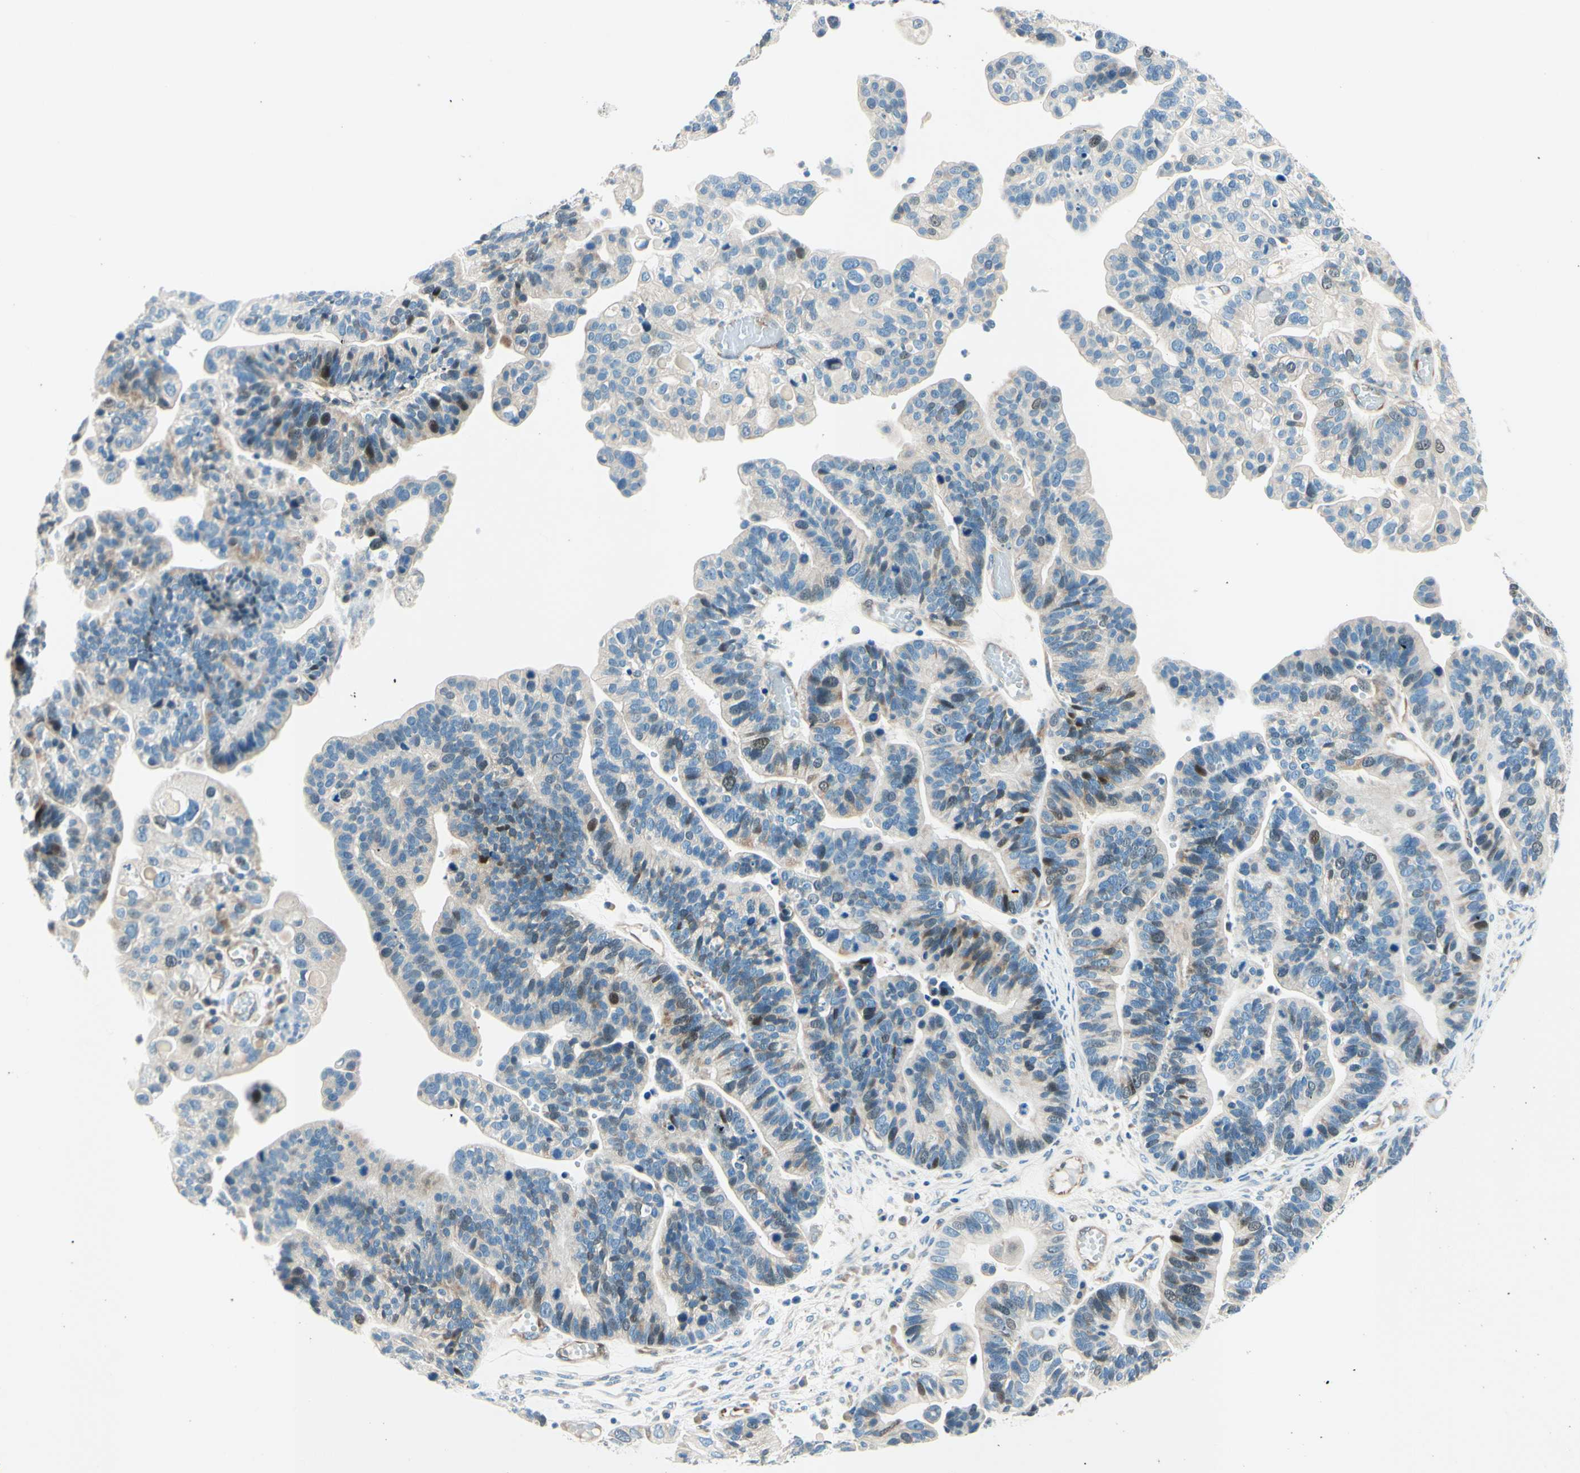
{"staining": {"intensity": "weak", "quantity": "<25%", "location": "cytoplasmic/membranous,nuclear"}, "tissue": "ovarian cancer", "cell_type": "Tumor cells", "image_type": "cancer", "snomed": [{"axis": "morphology", "description": "Cystadenocarcinoma, serous, NOS"}, {"axis": "topography", "description": "Ovary"}], "caption": "DAB (3,3'-diaminobenzidine) immunohistochemical staining of ovarian cancer (serous cystadenocarcinoma) displays no significant staining in tumor cells. (Stains: DAB IHC with hematoxylin counter stain, Microscopy: brightfield microscopy at high magnification).", "gene": "TAOK2", "patient": {"sex": "female", "age": 56}}